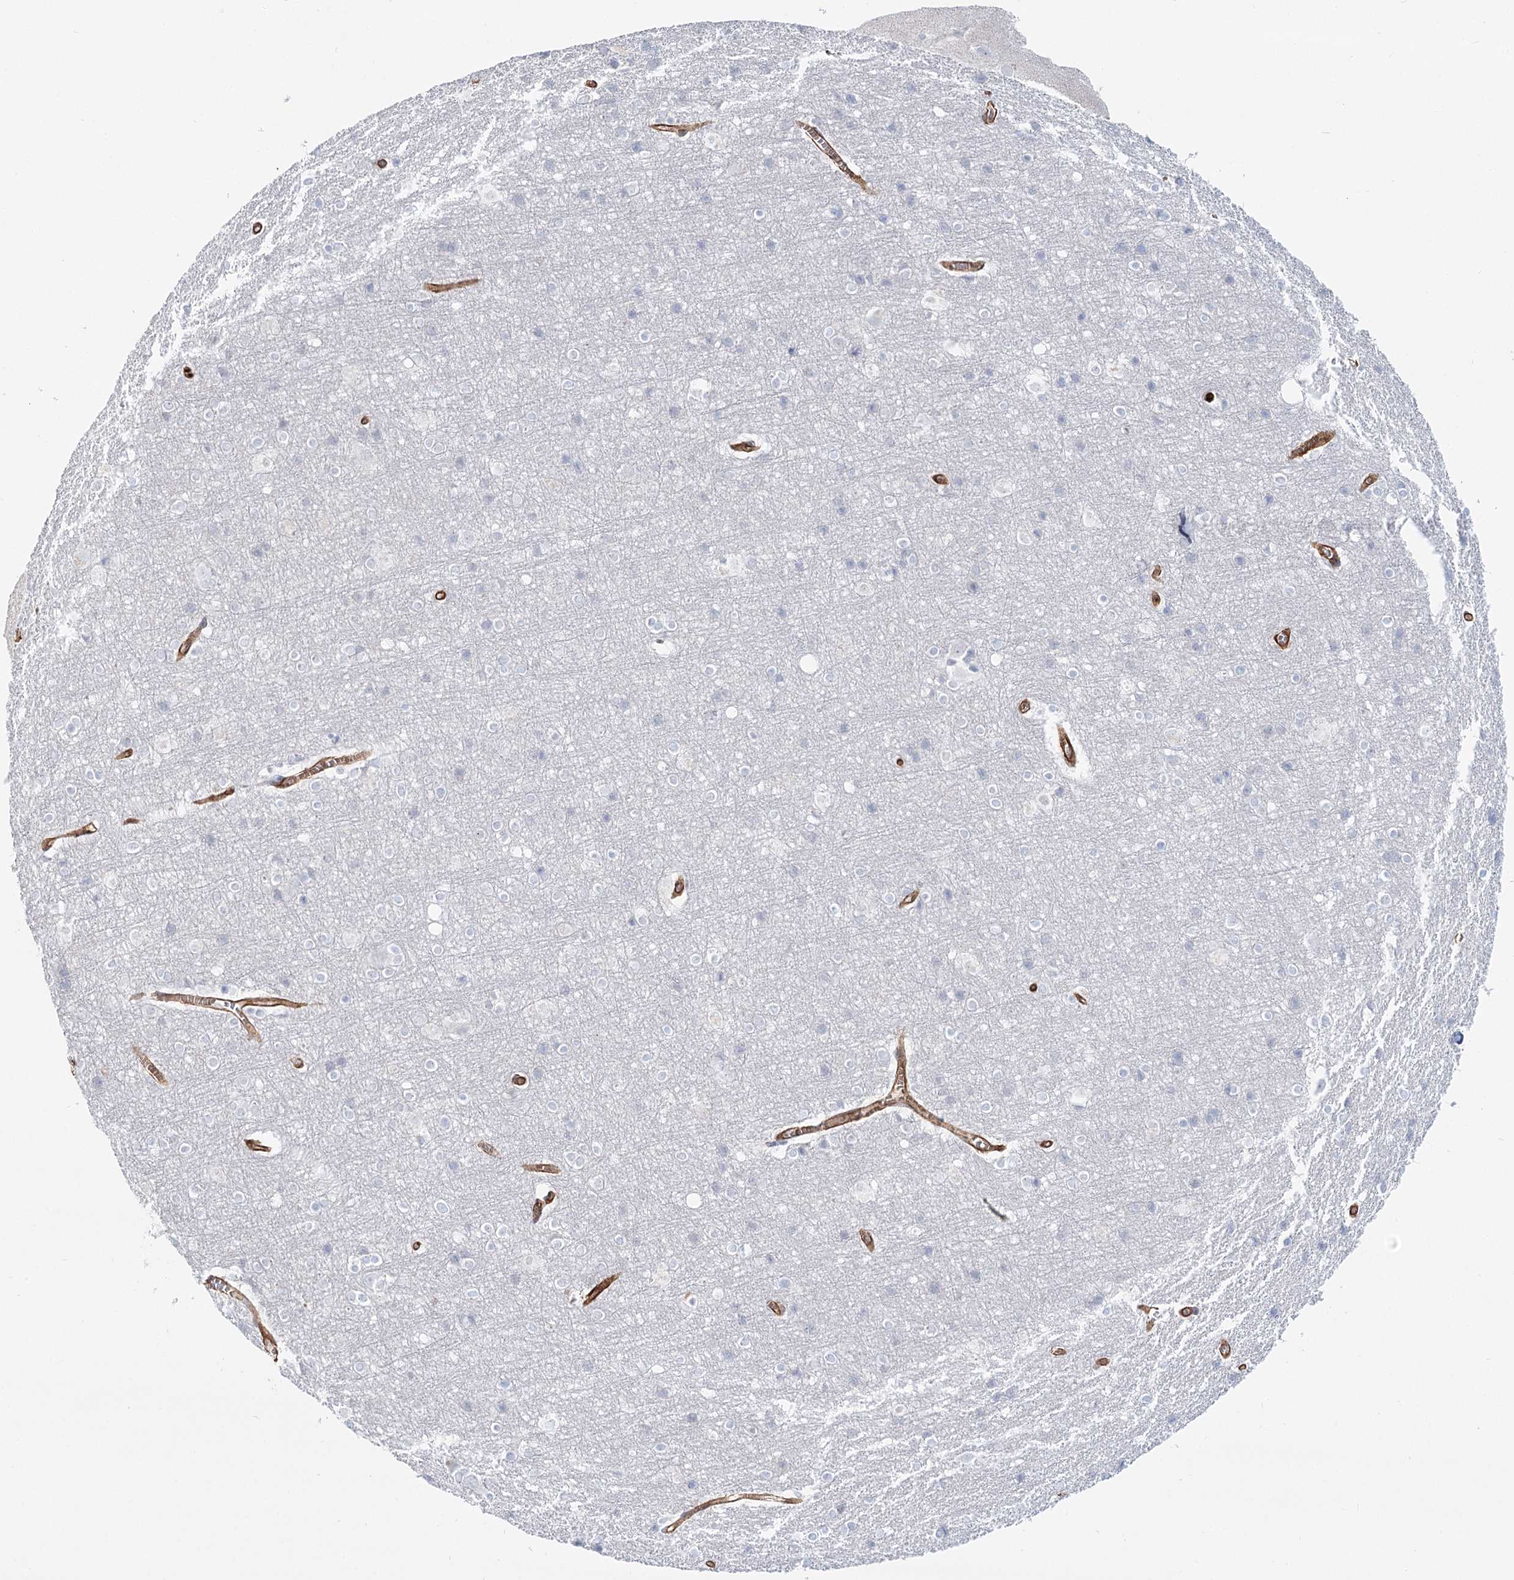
{"staining": {"intensity": "strong", "quantity": ">75%", "location": "cytoplasmic/membranous"}, "tissue": "cerebral cortex", "cell_type": "Endothelial cells", "image_type": "normal", "snomed": [{"axis": "morphology", "description": "Normal tissue, NOS"}, {"axis": "topography", "description": "Cerebral cortex"}], "caption": "This is a micrograph of IHC staining of normal cerebral cortex, which shows strong expression in the cytoplasmic/membranous of endothelial cells.", "gene": "ZFYVE28", "patient": {"sex": "male", "age": 54}}